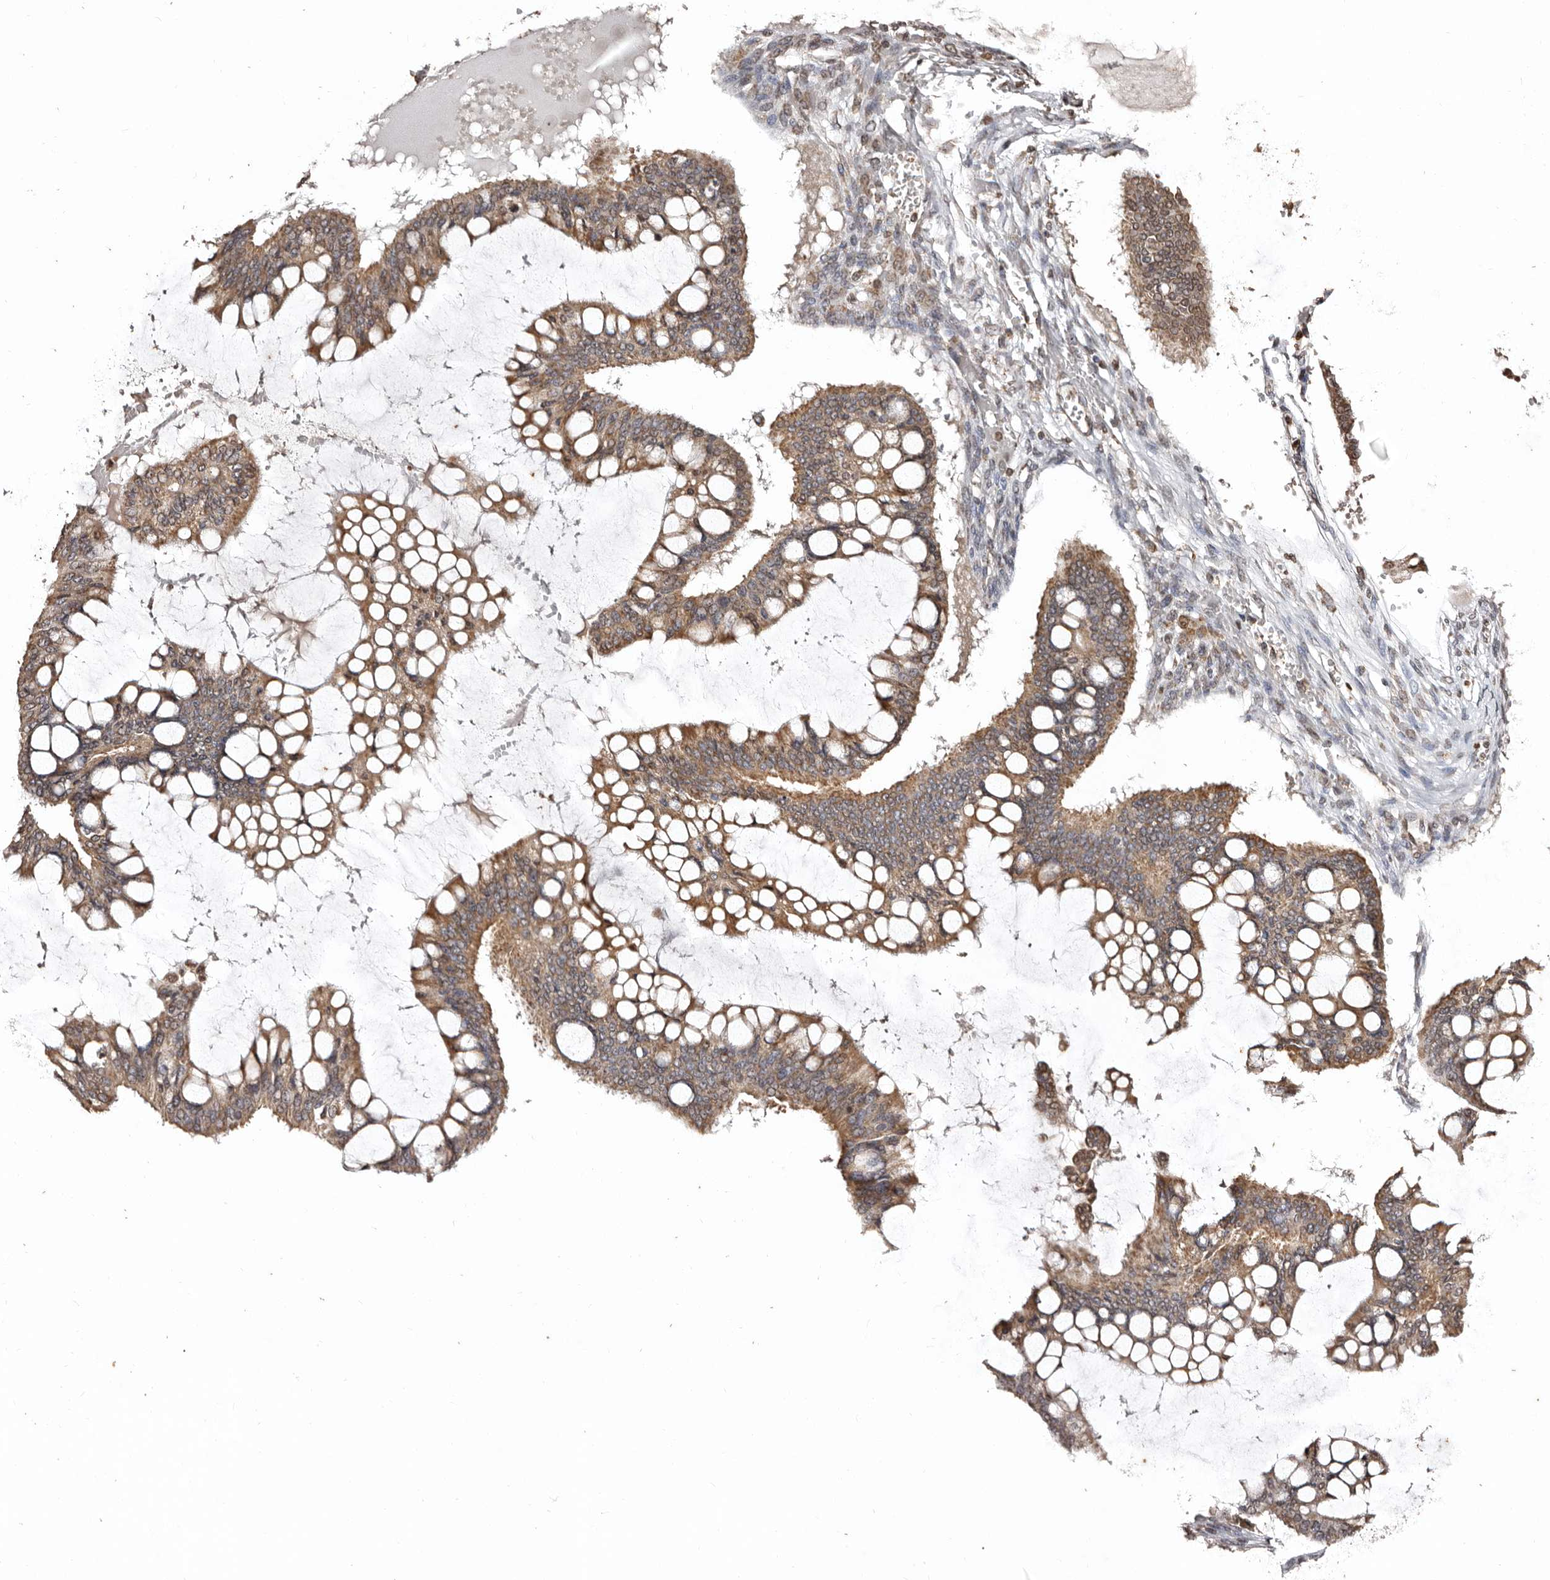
{"staining": {"intensity": "moderate", "quantity": ">75%", "location": "cytoplasmic/membranous"}, "tissue": "ovarian cancer", "cell_type": "Tumor cells", "image_type": "cancer", "snomed": [{"axis": "morphology", "description": "Cystadenocarcinoma, mucinous, NOS"}, {"axis": "topography", "description": "Ovary"}], "caption": "Protein staining shows moderate cytoplasmic/membranous expression in about >75% of tumor cells in ovarian mucinous cystadenocarcinoma.", "gene": "CCDC190", "patient": {"sex": "female", "age": 73}}